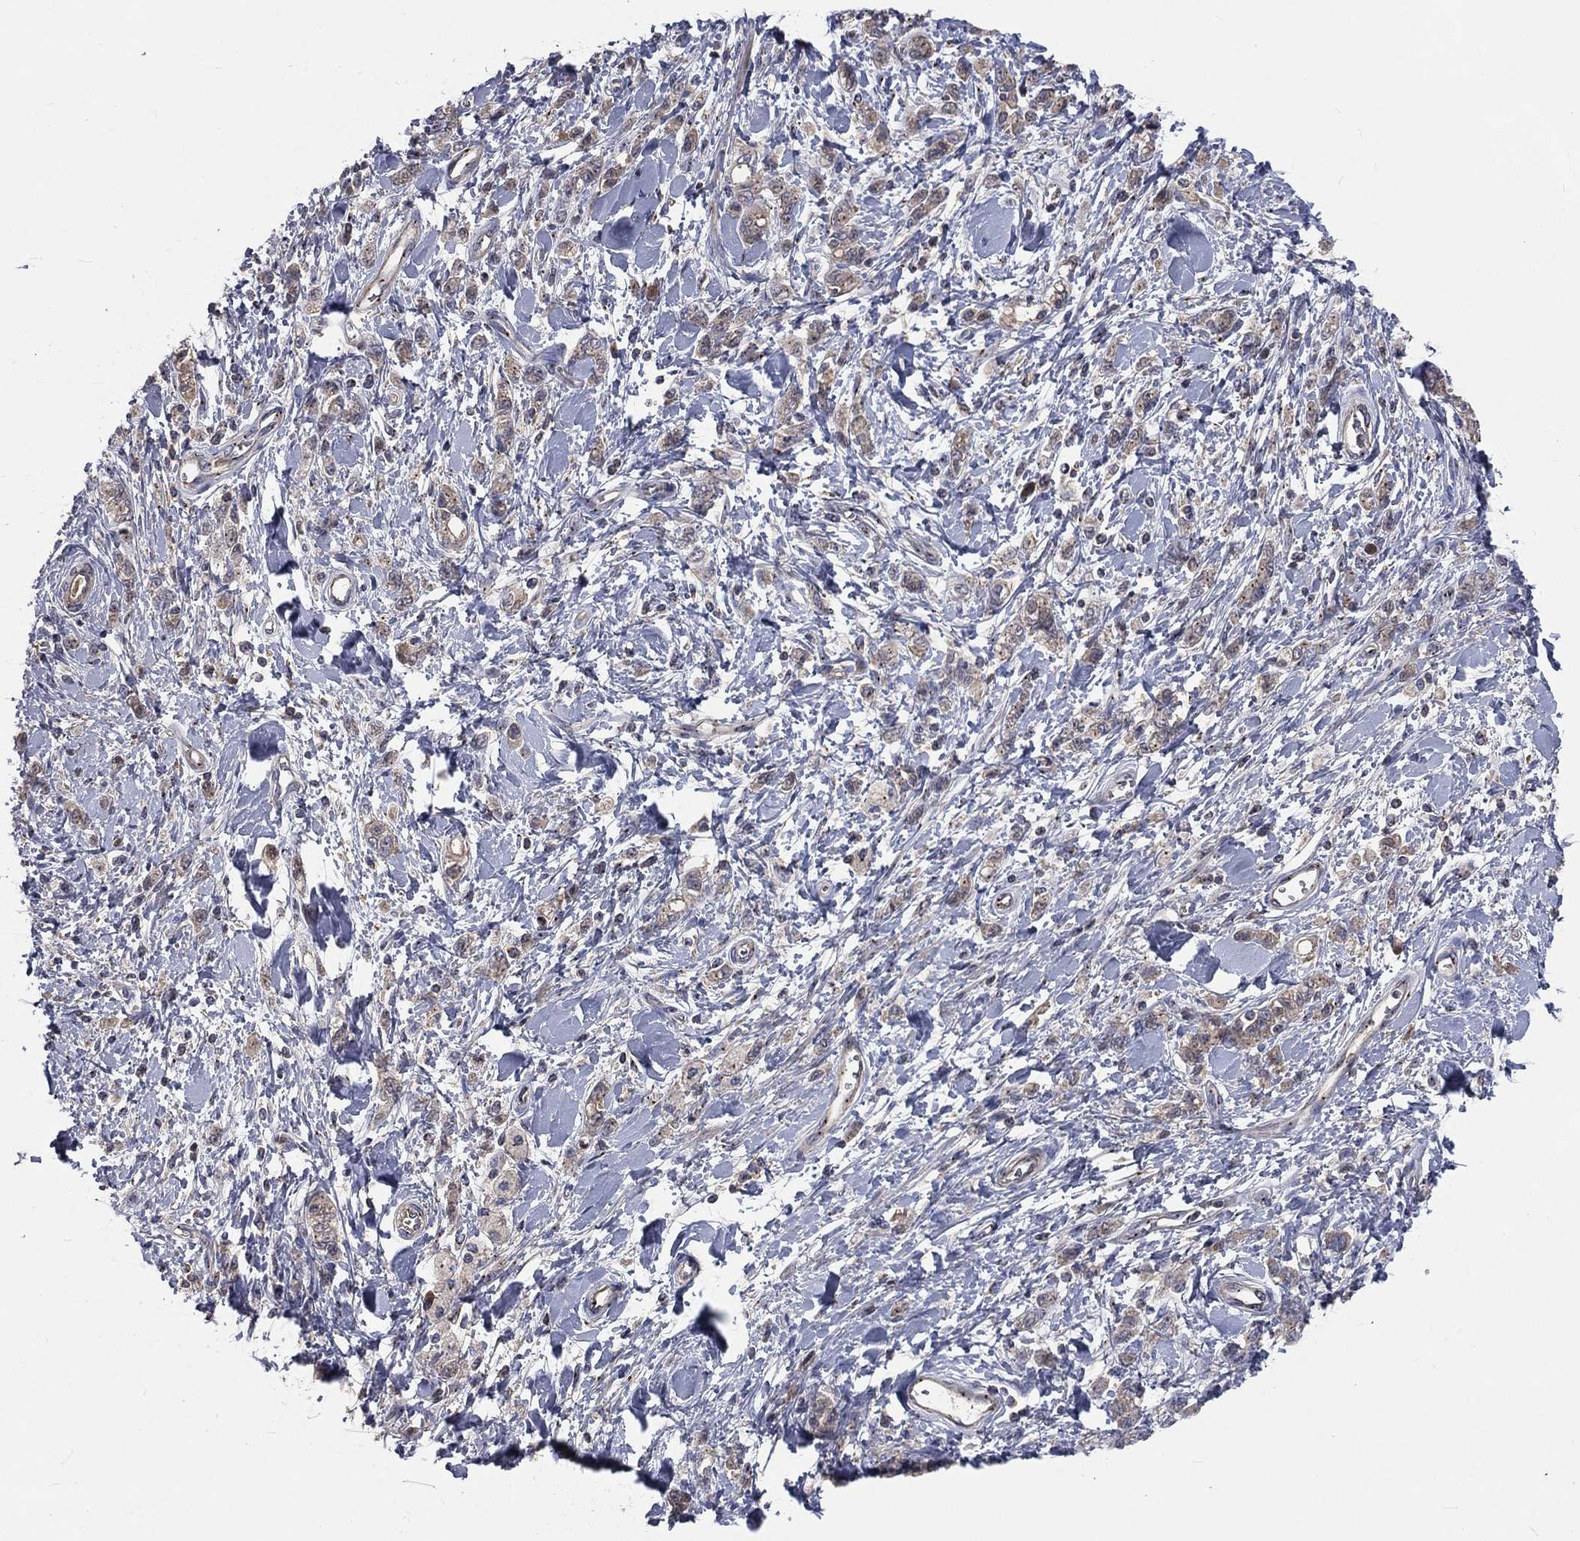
{"staining": {"intensity": "weak", "quantity": "25%-75%", "location": "cytoplasmic/membranous"}, "tissue": "stomach cancer", "cell_type": "Tumor cells", "image_type": "cancer", "snomed": [{"axis": "morphology", "description": "Adenocarcinoma, NOS"}, {"axis": "topography", "description": "Stomach"}], "caption": "Weak cytoplasmic/membranous protein positivity is identified in about 25%-75% of tumor cells in stomach adenocarcinoma. (IHC, brightfield microscopy, high magnification).", "gene": "CROCC", "patient": {"sex": "male", "age": 77}}